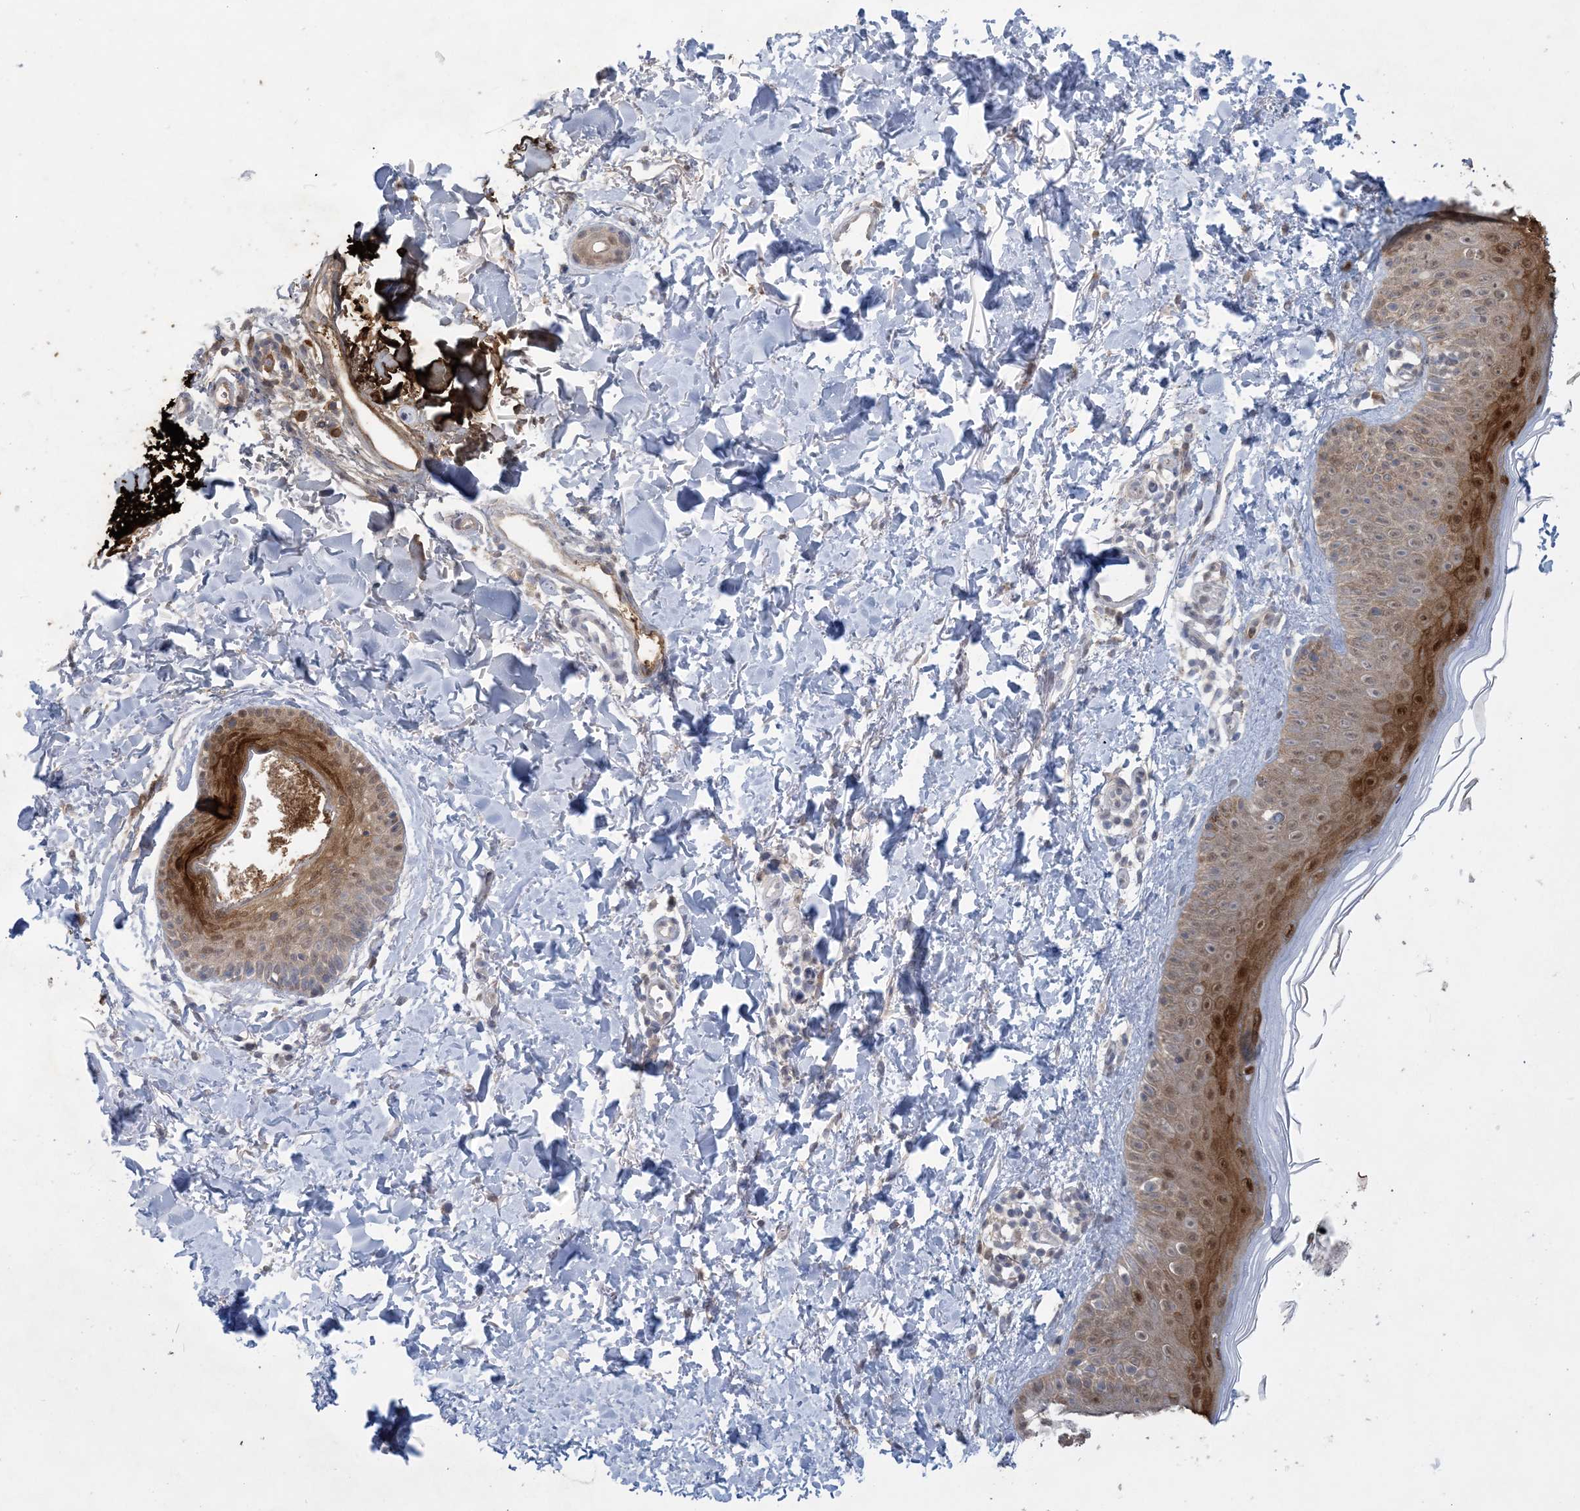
{"staining": {"intensity": "negative", "quantity": "none", "location": "none"}, "tissue": "skin", "cell_type": "Fibroblasts", "image_type": "normal", "snomed": [{"axis": "morphology", "description": "Normal tissue, NOS"}, {"axis": "topography", "description": "Skin"}], "caption": "Image shows no protein staining in fibroblasts of unremarkable skin. Nuclei are stained in blue.", "gene": "HMGCS1", "patient": {"sex": "male", "age": 52}}